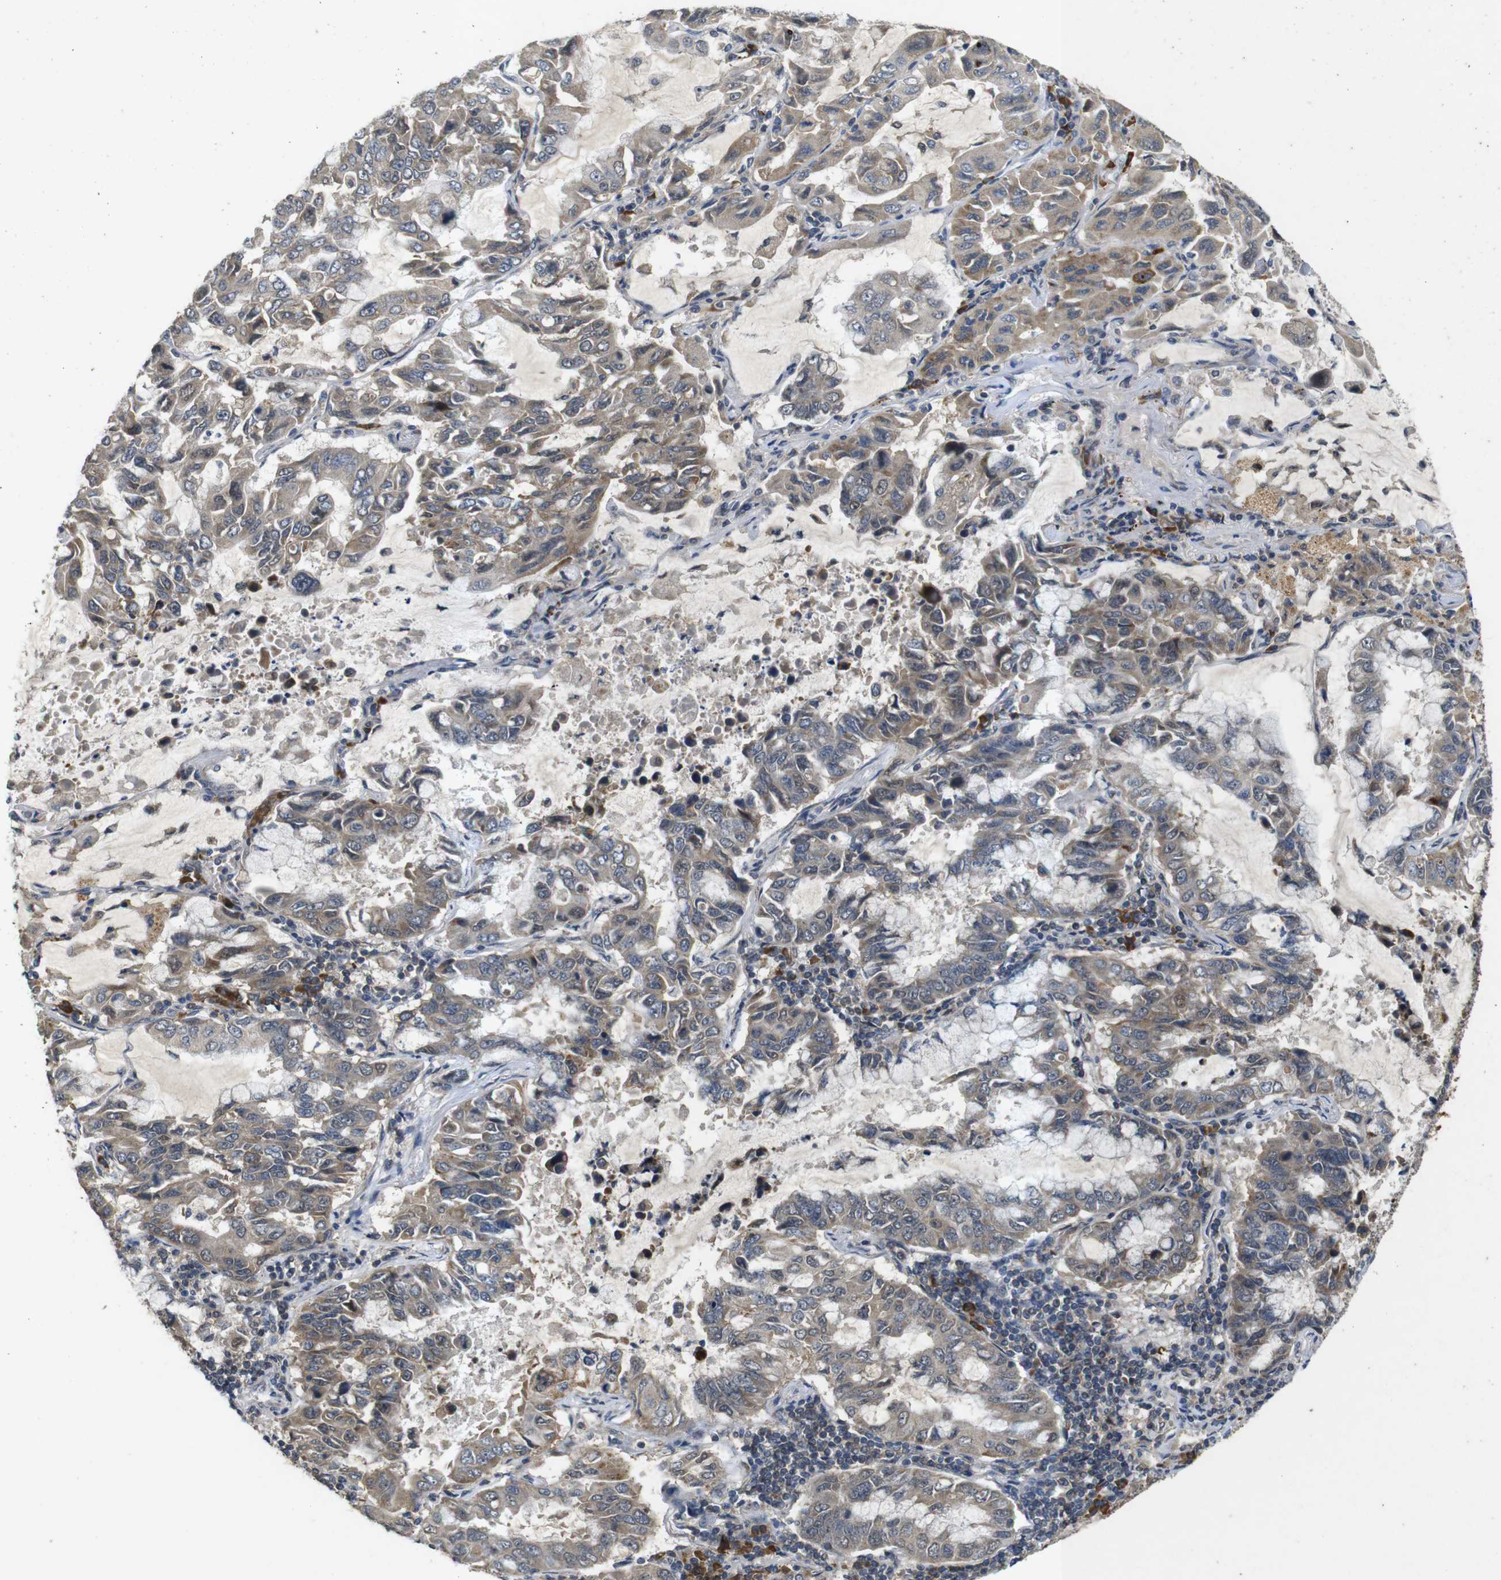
{"staining": {"intensity": "moderate", "quantity": ">75%", "location": "cytoplasmic/membranous"}, "tissue": "lung cancer", "cell_type": "Tumor cells", "image_type": "cancer", "snomed": [{"axis": "morphology", "description": "Adenocarcinoma, NOS"}, {"axis": "topography", "description": "Lung"}], "caption": "Approximately >75% of tumor cells in lung cancer (adenocarcinoma) demonstrate moderate cytoplasmic/membranous protein expression as visualized by brown immunohistochemical staining.", "gene": "MAGI2", "patient": {"sex": "male", "age": 64}}